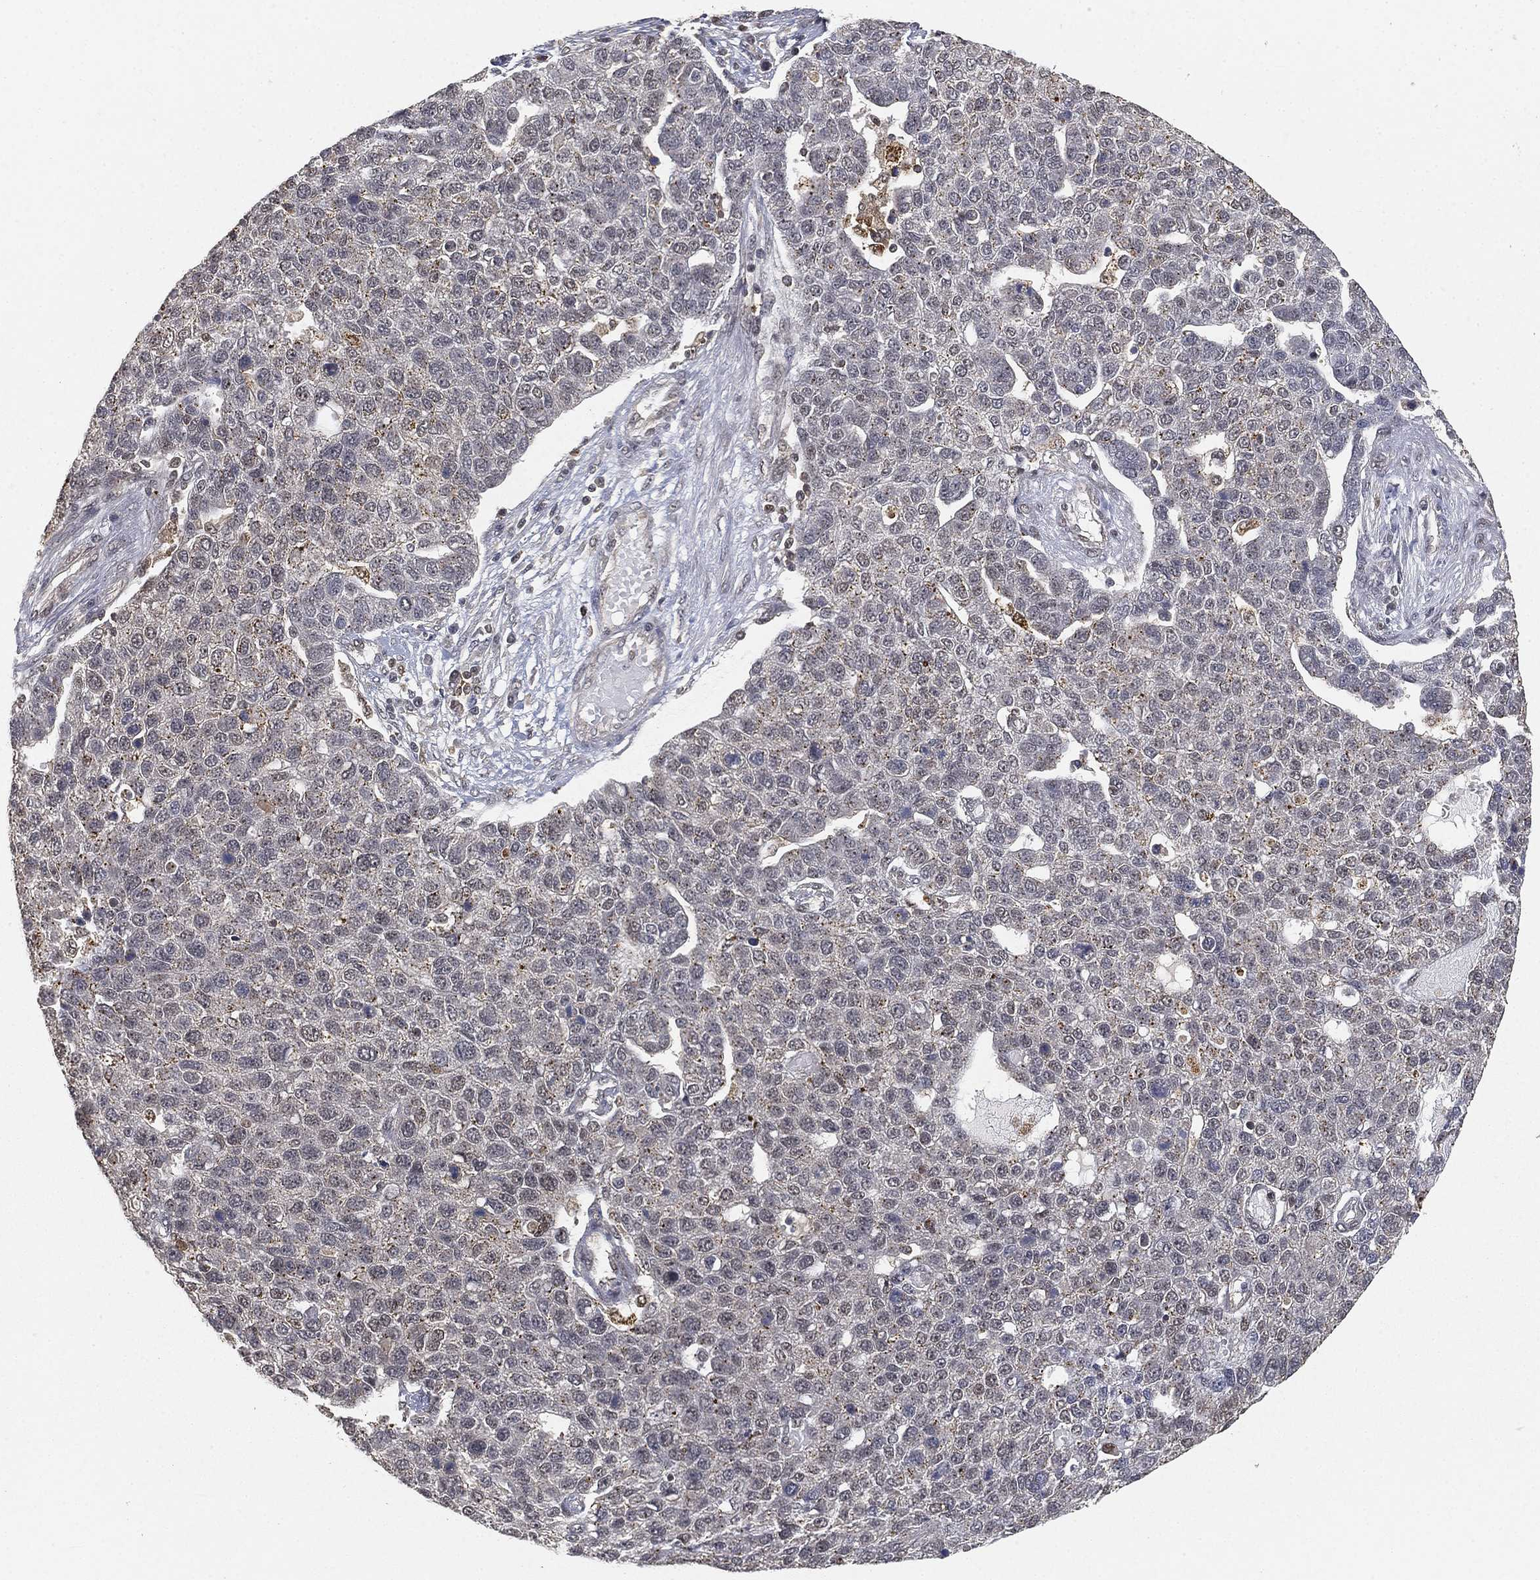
{"staining": {"intensity": "negative", "quantity": "none", "location": "none"}, "tissue": "pancreatic cancer", "cell_type": "Tumor cells", "image_type": "cancer", "snomed": [{"axis": "morphology", "description": "Adenocarcinoma, NOS"}, {"axis": "topography", "description": "Pancreas"}], "caption": "This is a histopathology image of immunohistochemistry staining of adenocarcinoma (pancreatic), which shows no staining in tumor cells.", "gene": "WDR26", "patient": {"sex": "female", "age": 61}}